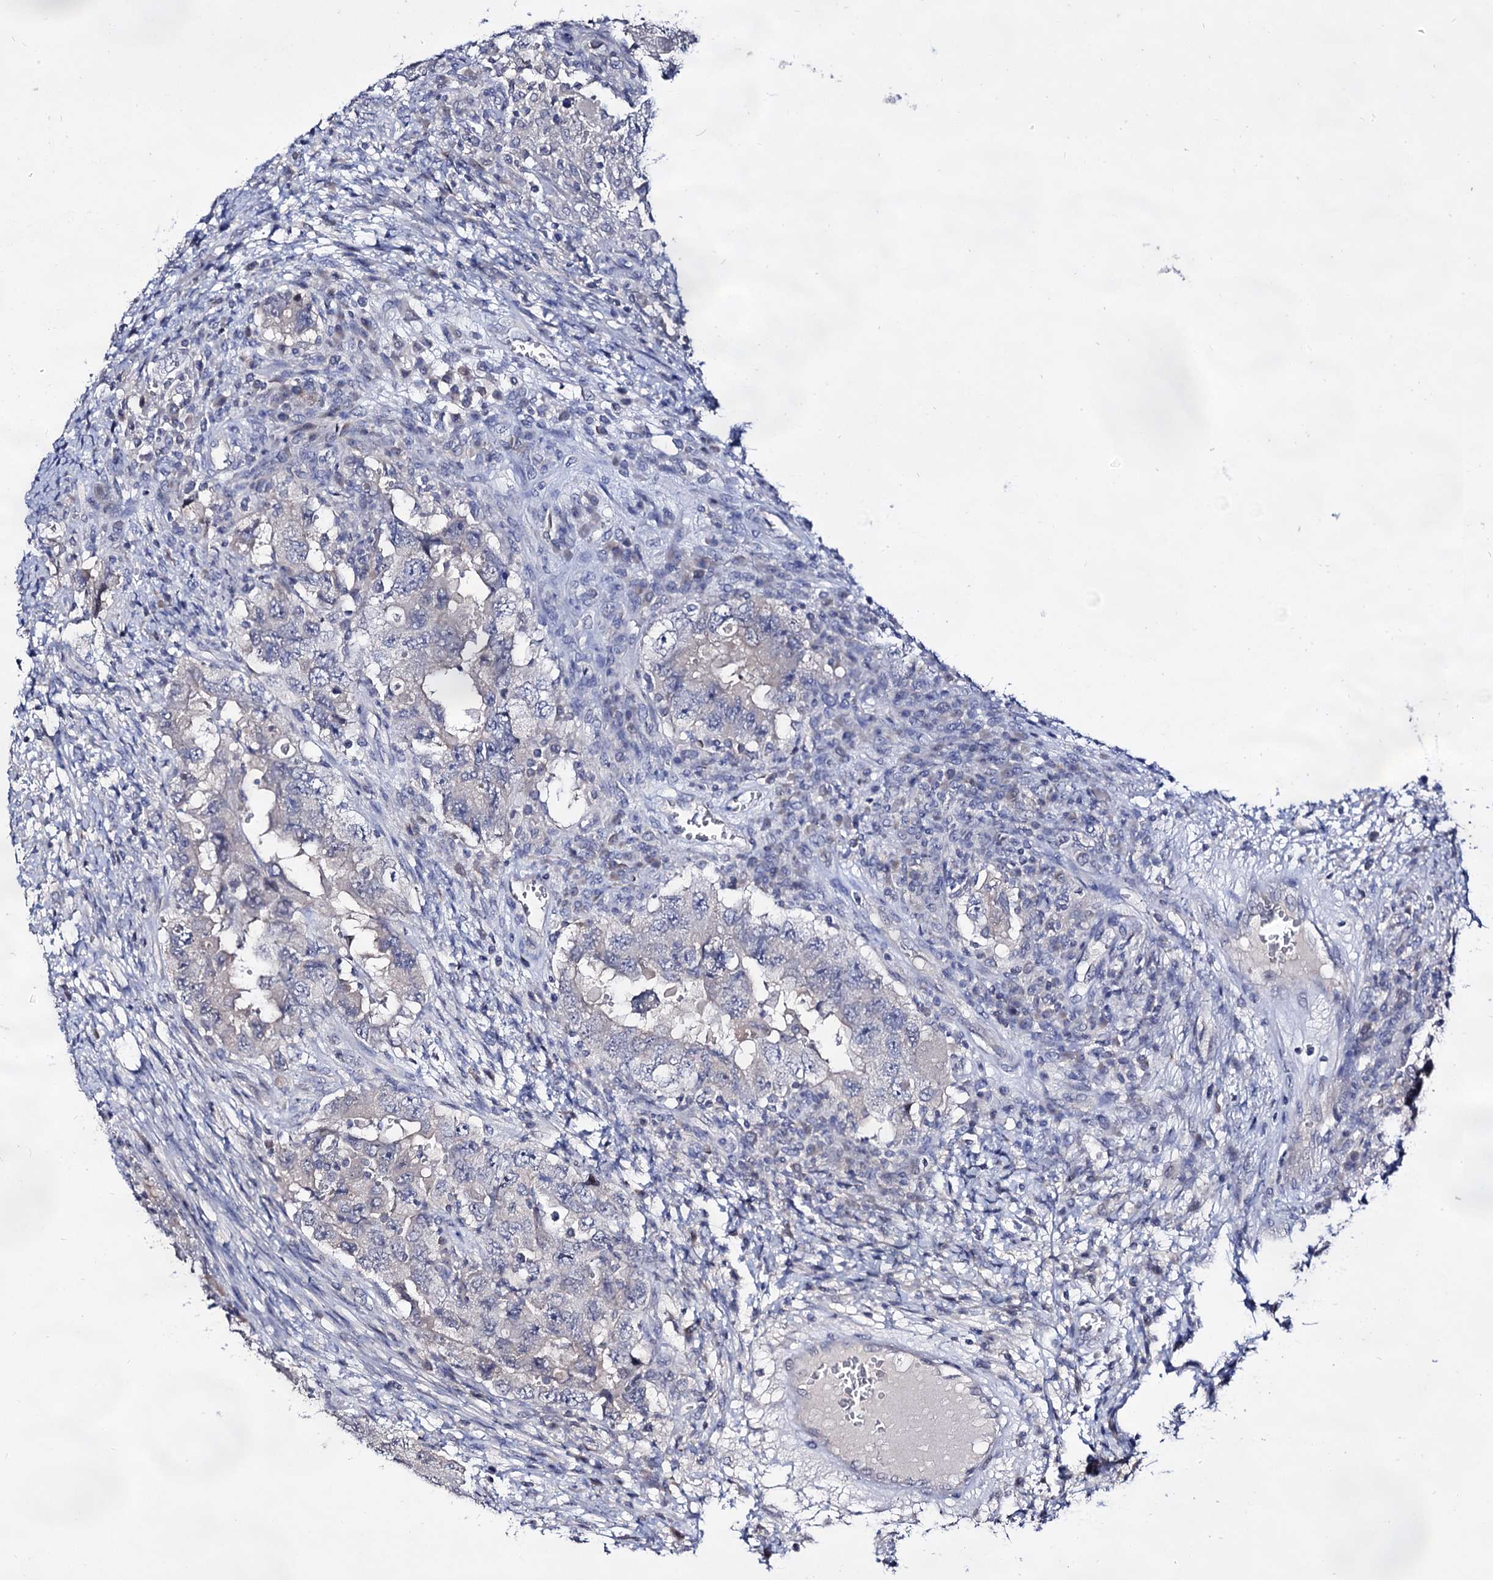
{"staining": {"intensity": "negative", "quantity": "none", "location": "none"}, "tissue": "testis cancer", "cell_type": "Tumor cells", "image_type": "cancer", "snomed": [{"axis": "morphology", "description": "Carcinoma, Embryonal, NOS"}, {"axis": "topography", "description": "Testis"}], "caption": "The IHC photomicrograph has no significant expression in tumor cells of testis cancer (embryonal carcinoma) tissue.", "gene": "ARFIP2", "patient": {"sex": "male", "age": 26}}